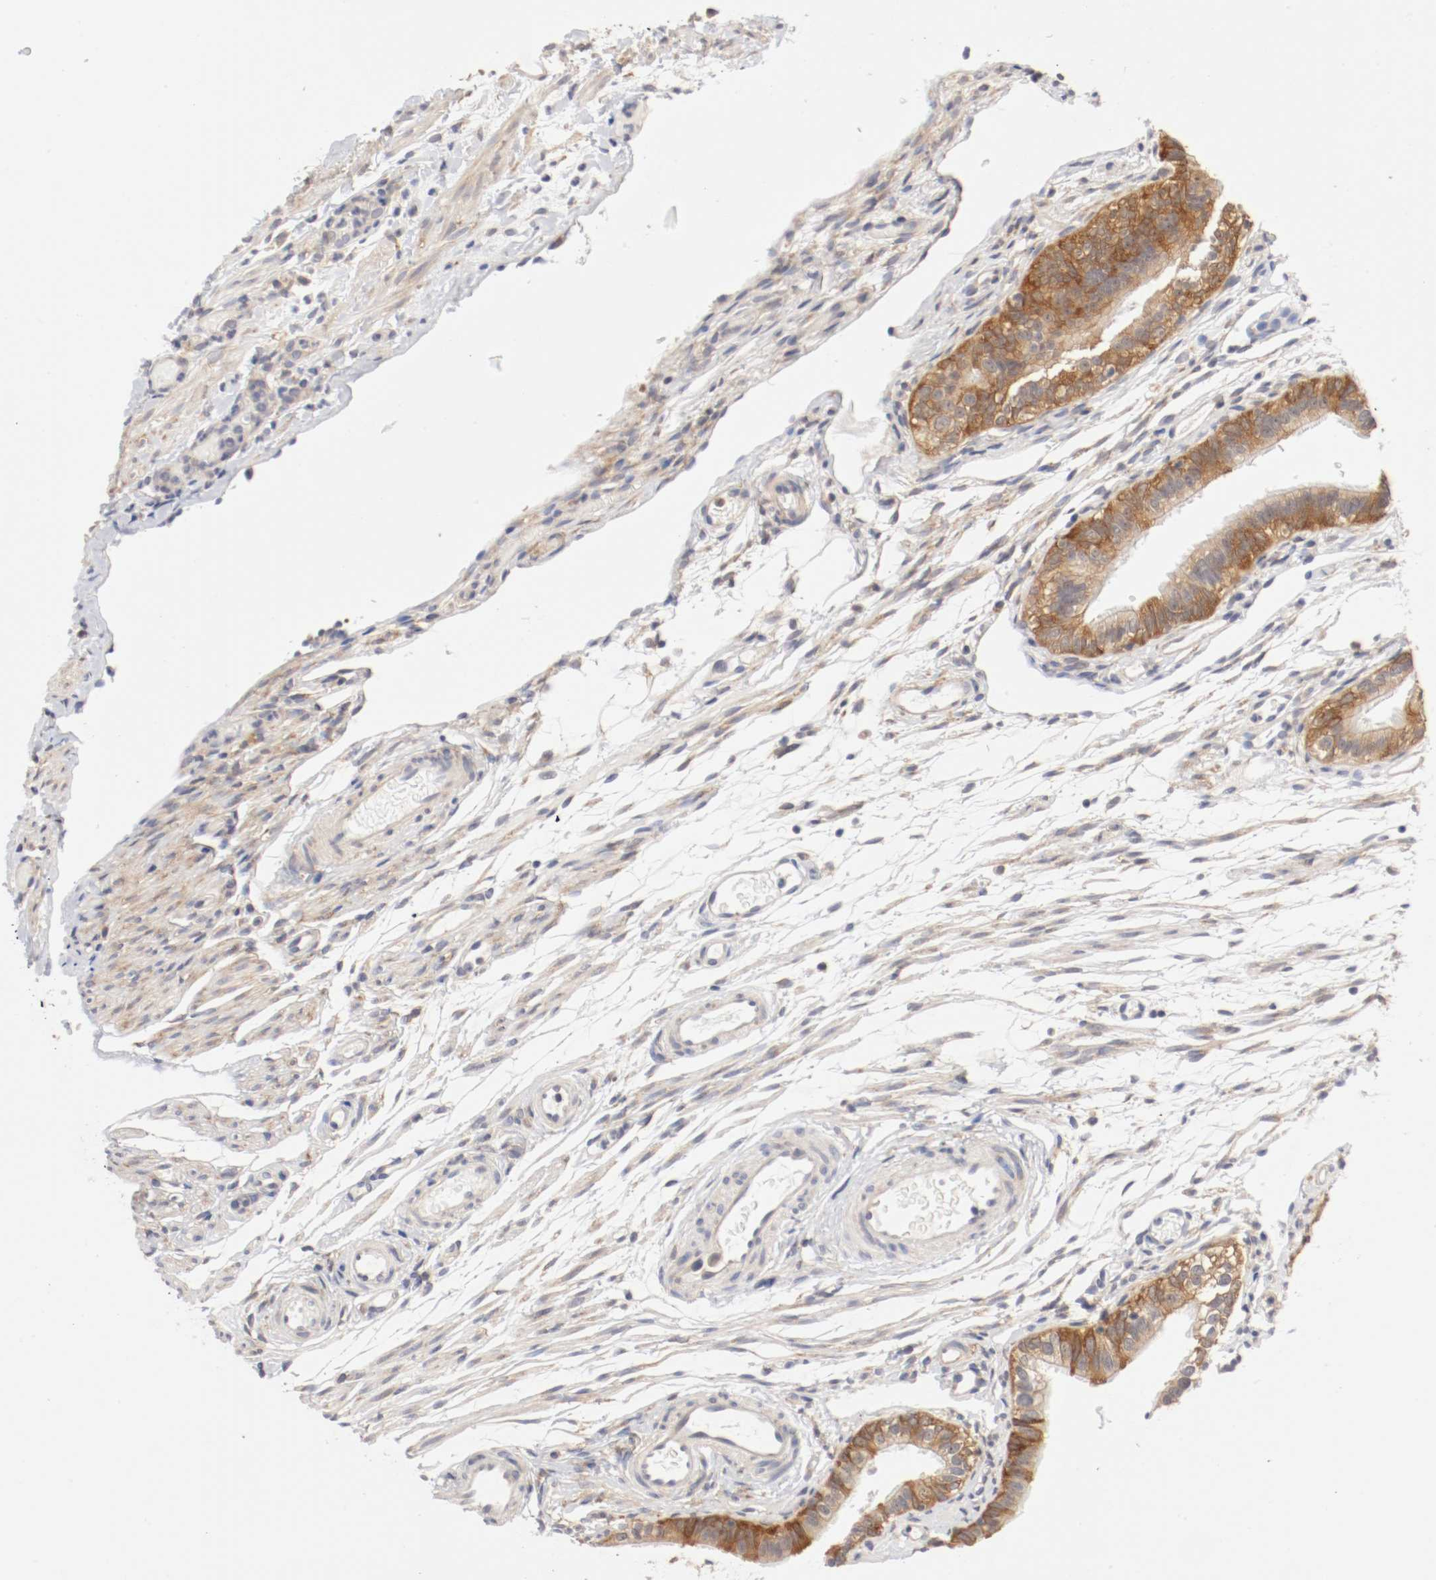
{"staining": {"intensity": "strong", "quantity": ">75%", "location": "cytoplasmic/membranous"}, "tissue": "fallopian tube", "cell_type": "Glandular cells", "image_type": "normal", "snomed": [{"axis": "morphology", "description": "Normal tissue, NOS"}, {"axis": "morphology", "description": "Dermoid, NOS"}, {"axis": "topography", "description": "Fallopian tube"}], "caption": "This is a histology image of immunohistochemistry (IHC) staining of unremarkable fallopian tube, which shows strong expression in the cytoplasmic/membranous of glandular cells.", "gene": "FKBP3", "patient": {"sex": "female", "age": 33}}